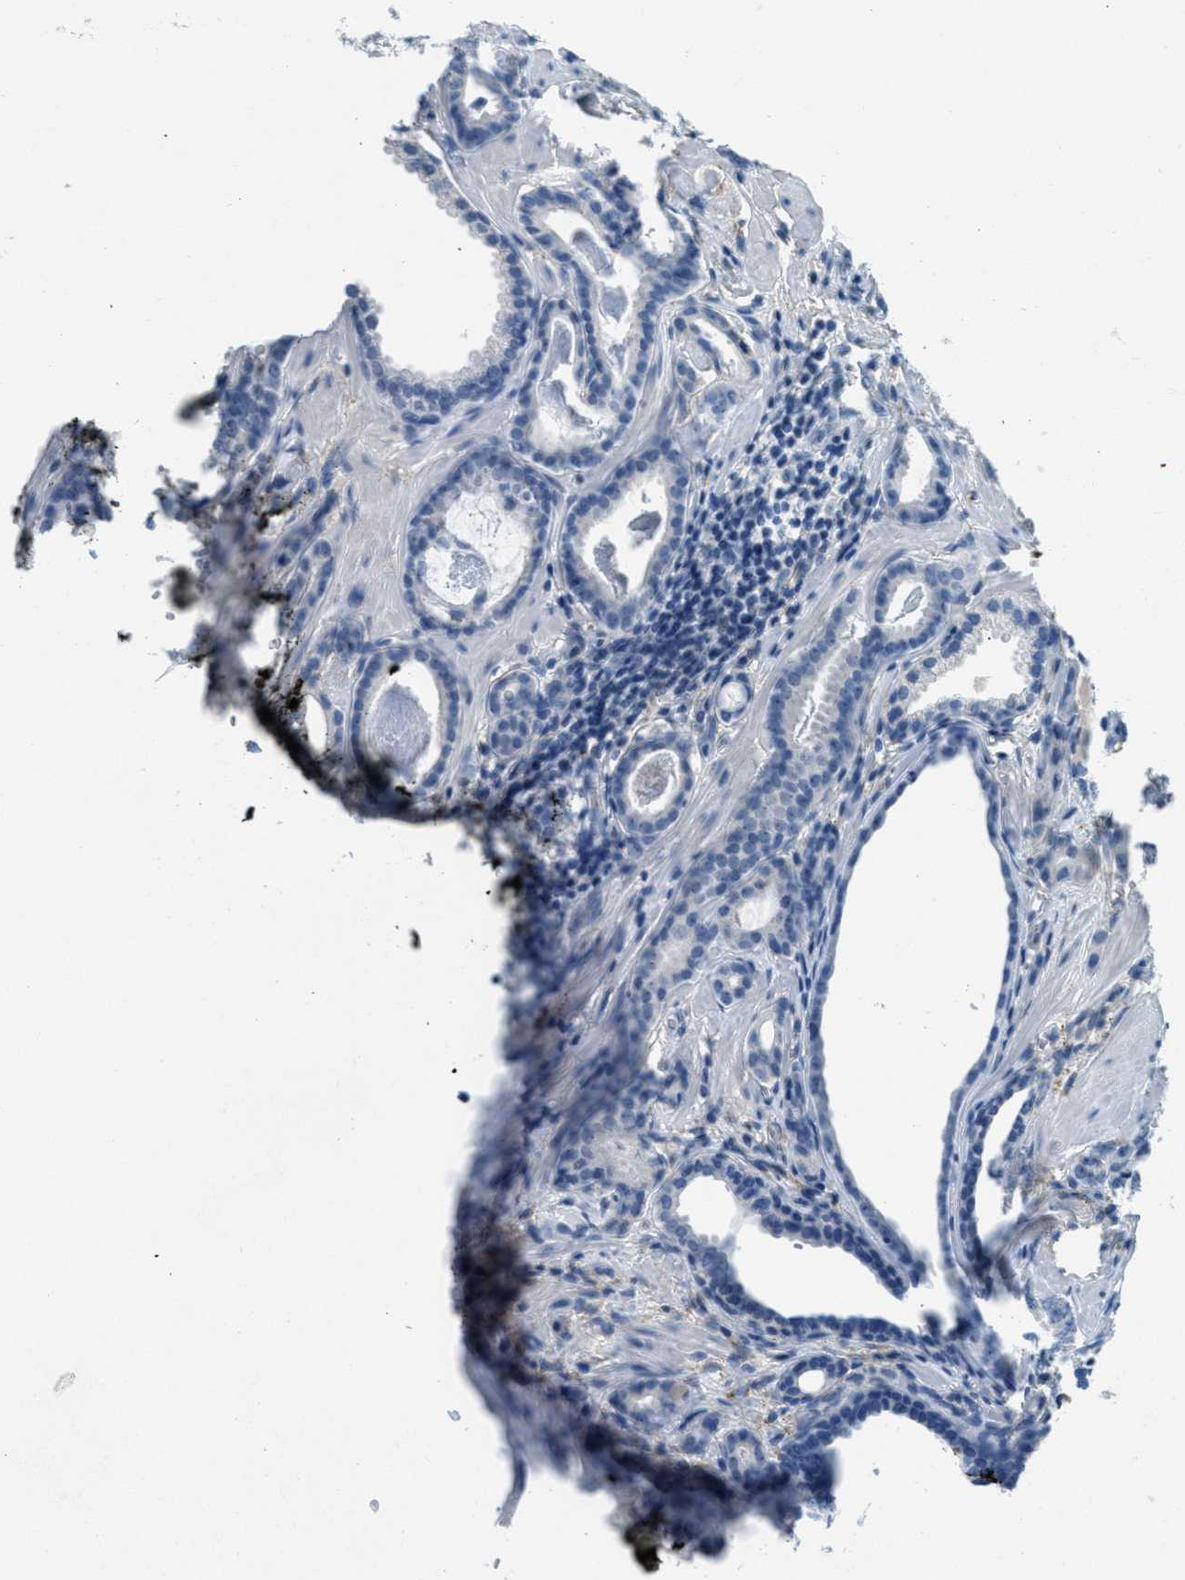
{"staining": {"intensity": "negative", "quantity": "none", "location": "none"}, "tissue": "prostate cancer", "cell_type": "Tumor cells", "image_type": "cancer", "snomed": [{"axis": "morphology", "description": "Adenocarcinoma, Low grade"}, {"axis": "topography", "description": "Prostate"}], "caption": "Immunohistochemistry (IHC) of human prostate cancer shows no expression in tumor cells.", "gene": "A2M", "patient": {"sex": "male", "age": 53}}